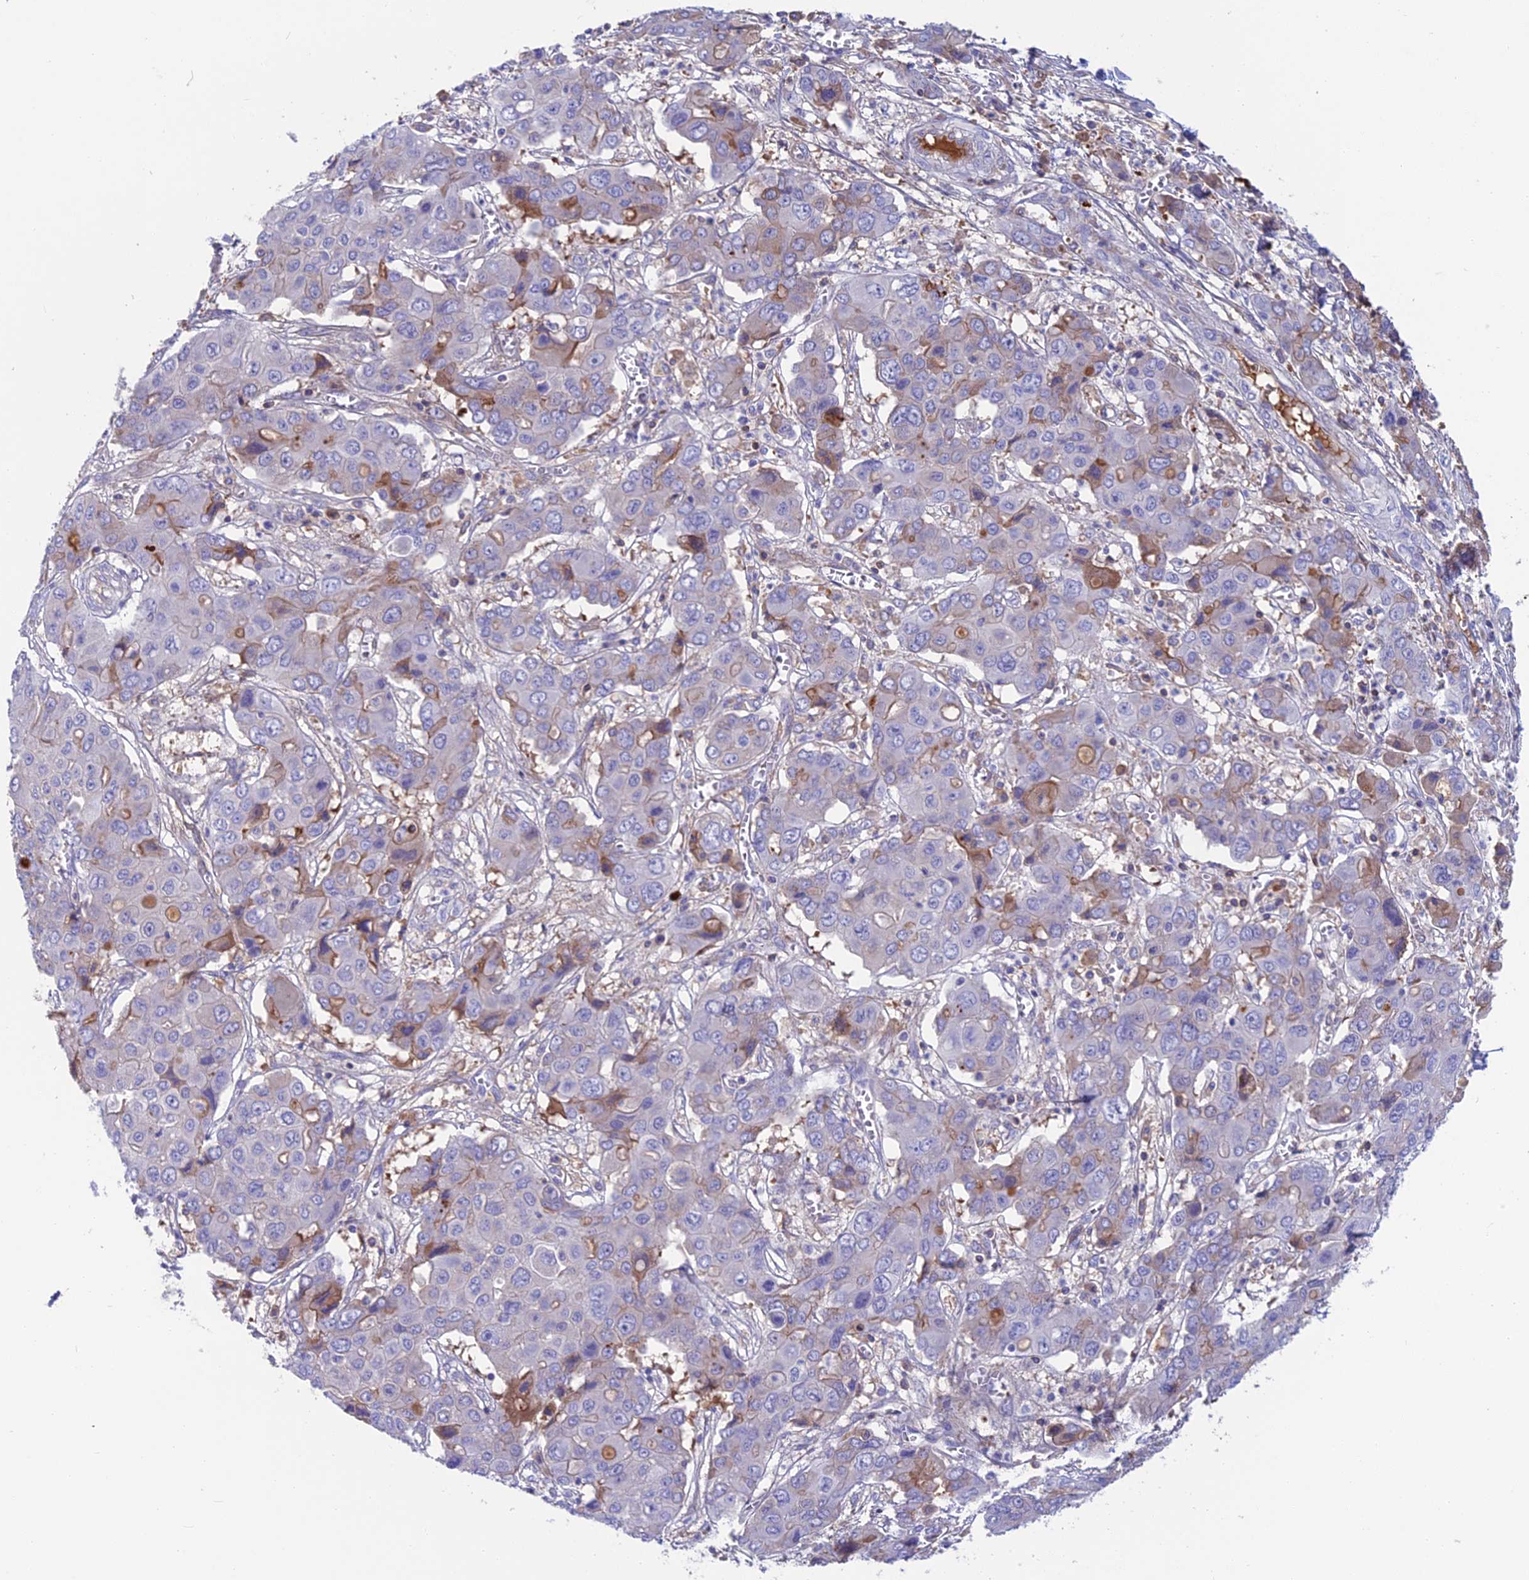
{"staining": {"intensity": "moderate", "quantity": "<25%", "location": "cytoplasmic/membranous"}, "tissue": "liver cancer", "cell_type": "Tumor cells", "image_type": "cancer", "snomed": [{"axis": "morphology", "description": "Cholangiocarcinoma"}, {"axis": "topography", "description": "Liver"}], "caption": "DAB immunohistochemical staining of human liver cancer (cholangiocarcinoma) exhibits moderate cytoplasmic/membranous protein positivity in approximately <25% of tumor cells.", "gene": "SNAP91", "patient": {"sex": "male", "age": 67}}